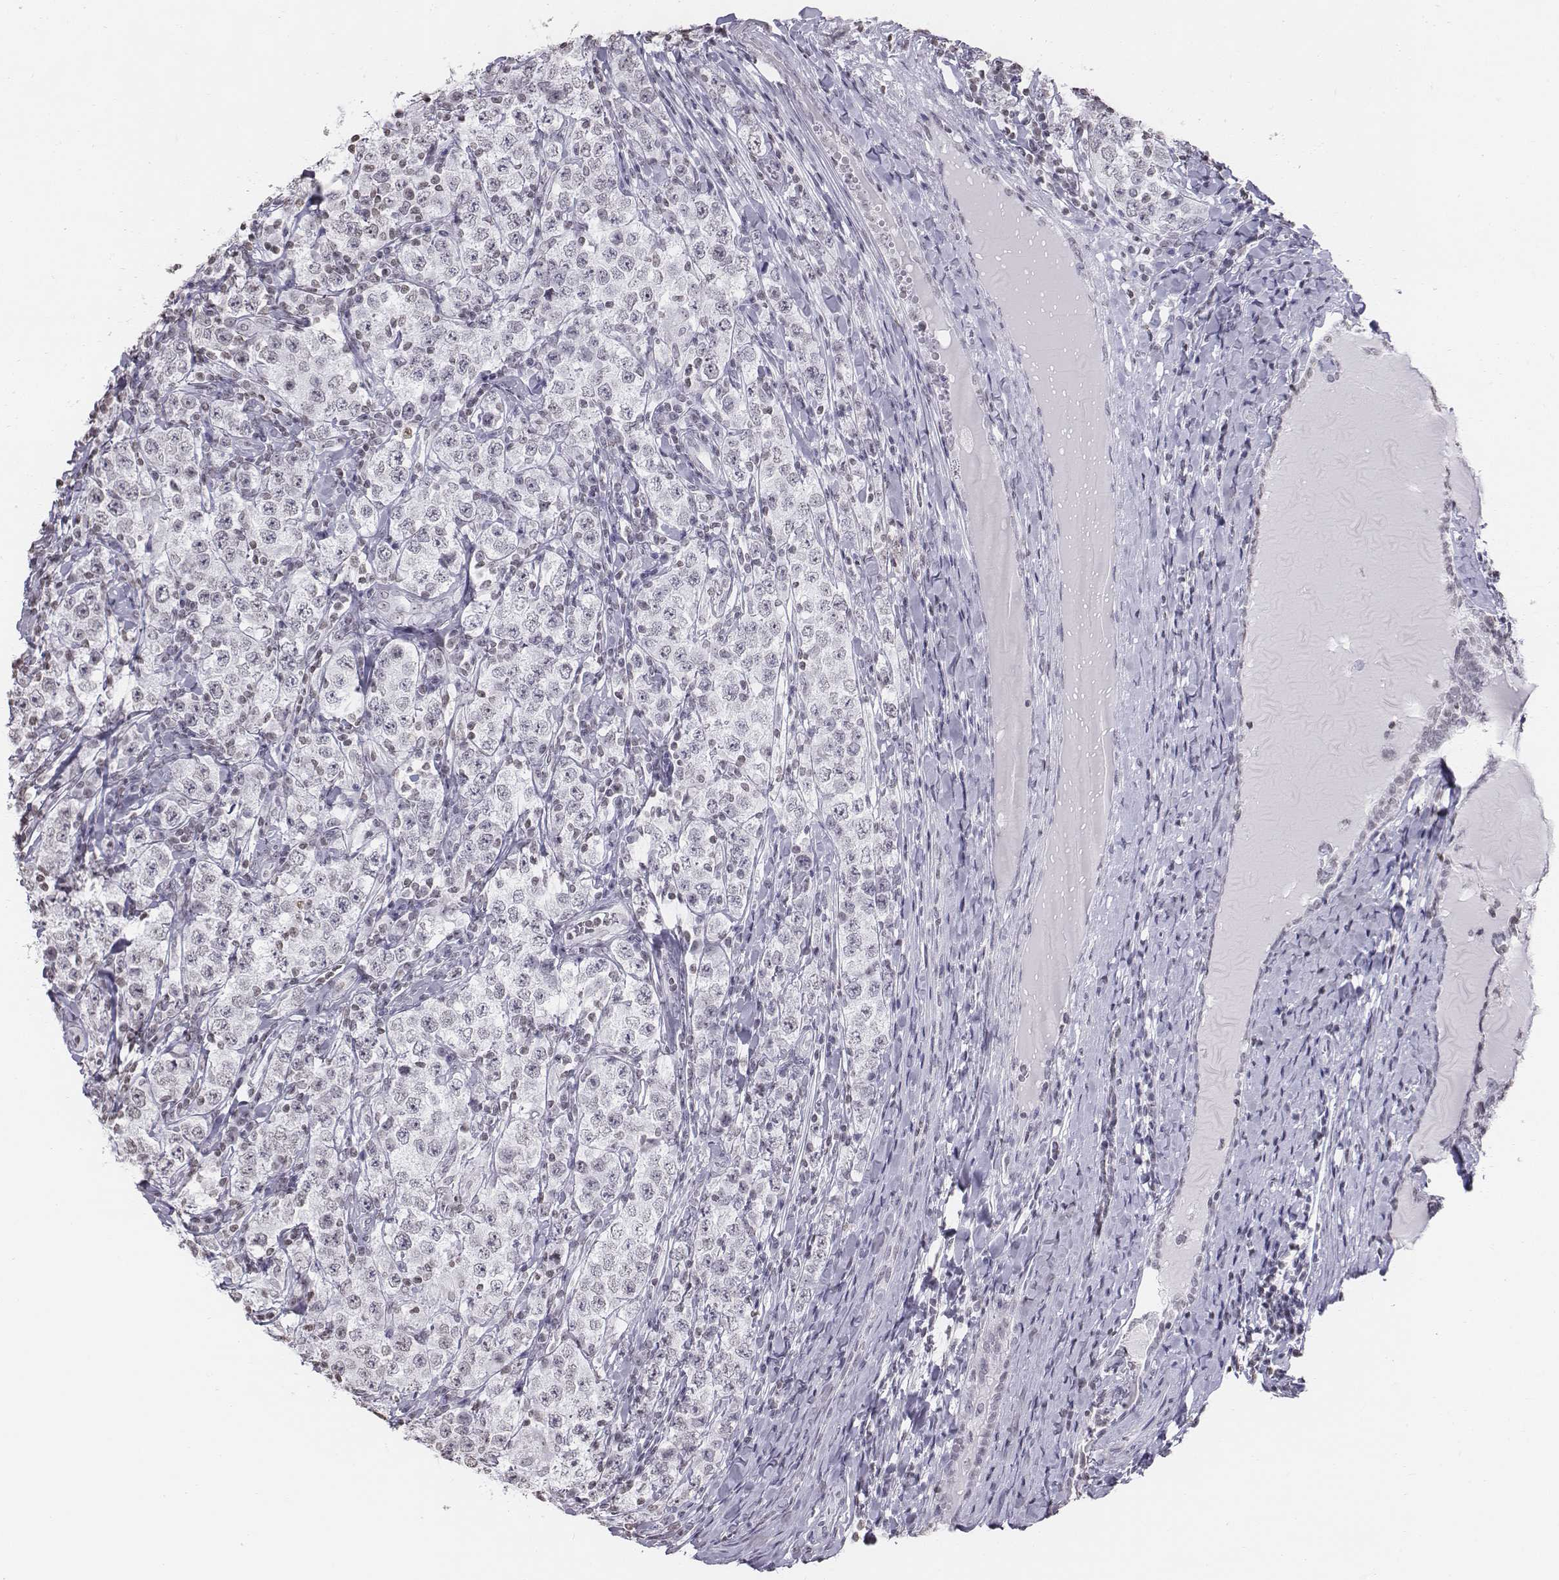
{"staining": {"intensity": "negative", "quantity": "none", "location": "none"}, "tissue": "testis cancer", "cell_type": "Tumor cells", "image_type": "cancer", "snomed": [{"axis": "morphology", "description": "Seminoma, NOS"}, {"axis": "morphology", "description": "Carcinoma, Embryonal, NOS"}, {"axis": "topography", "description": "Testis"}], "caption": "IHC photomicrograph of human testis embryonal carcinoma stained for a protein (brown), which exhibits no expression in tumor cells.", "gene": "BARHL1", "patient": {"sex": "male", "age": 41}}